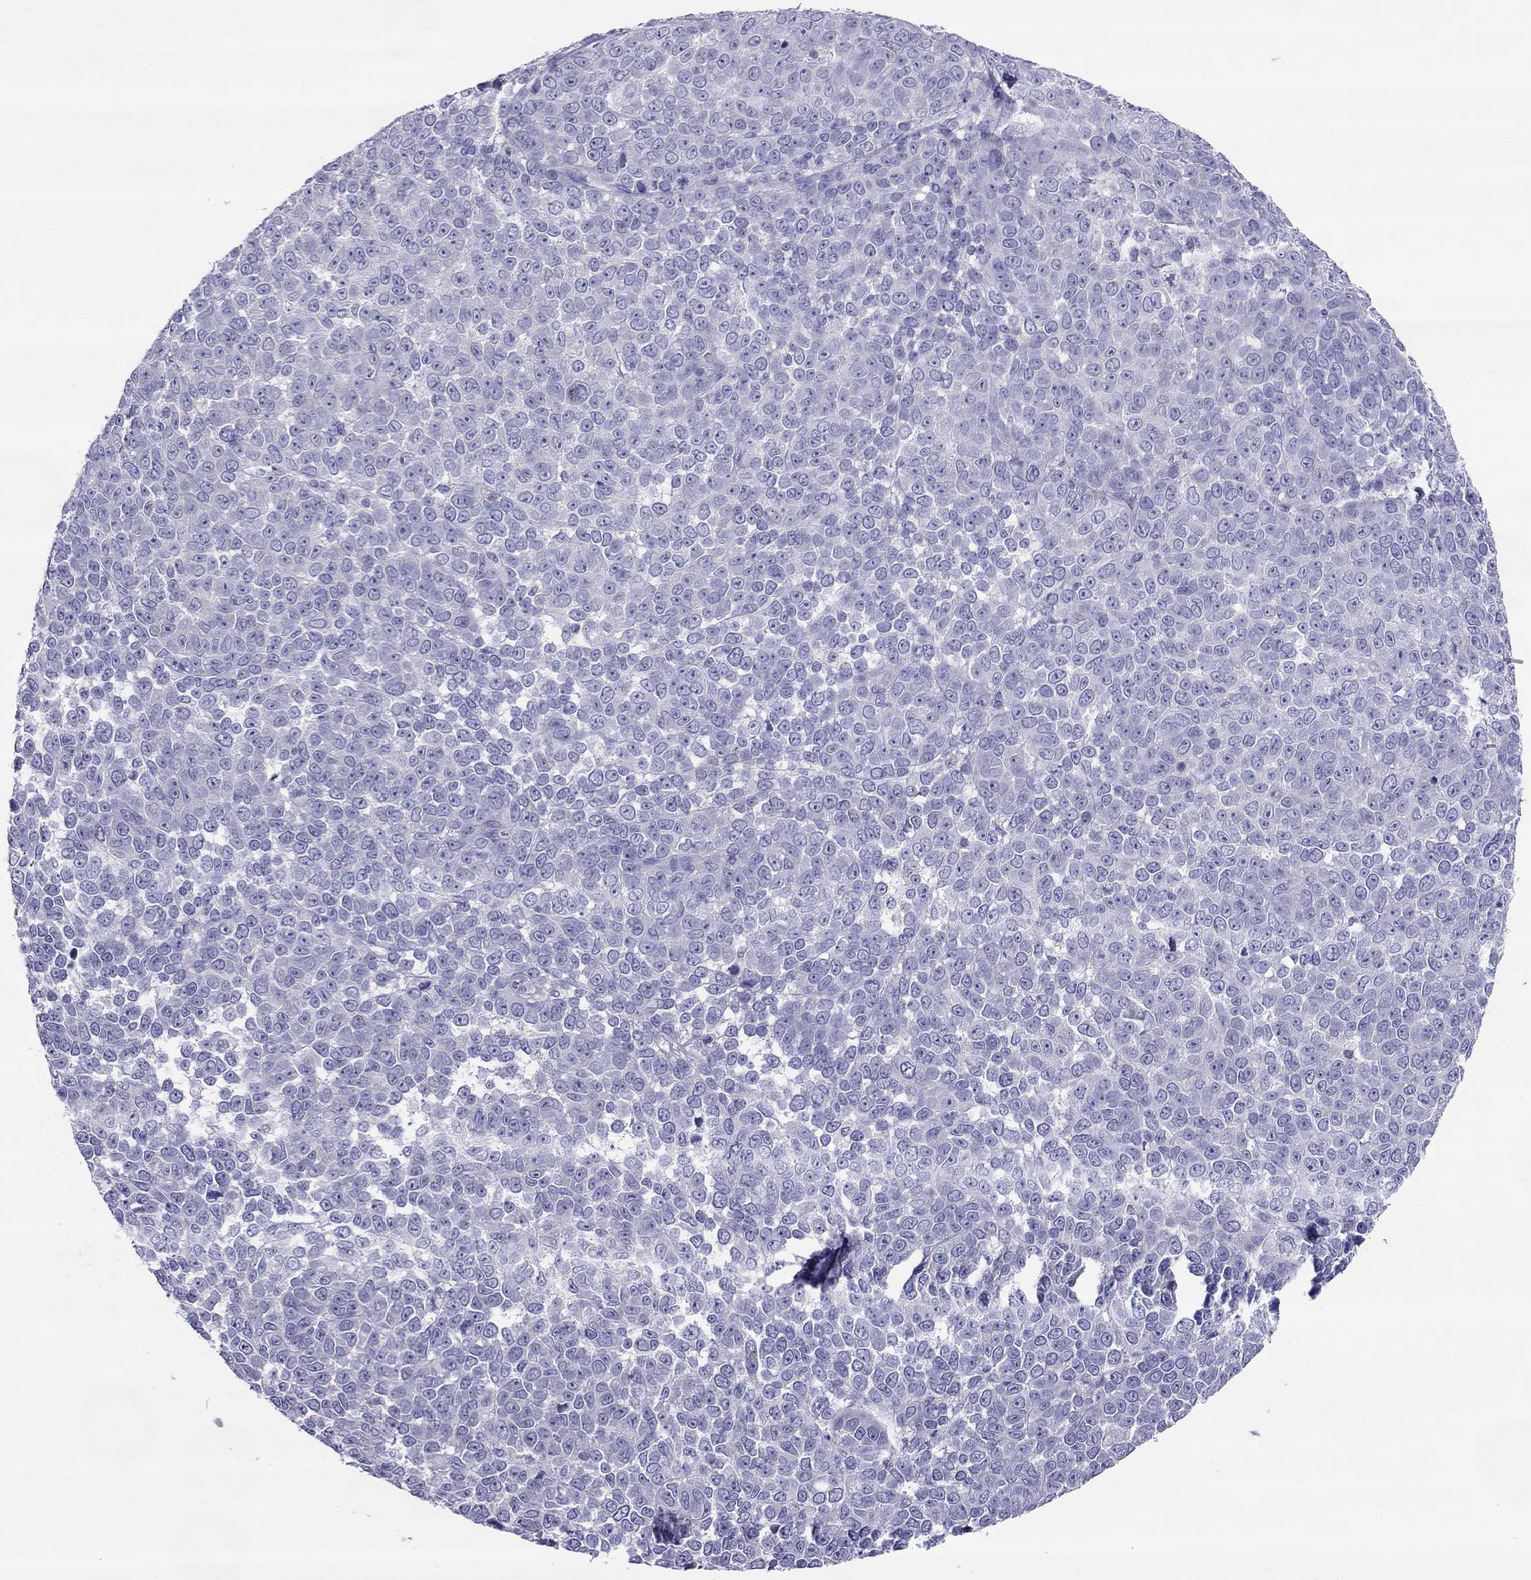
{"staining": {"intensity": "negative", "quantity": "none", "location": "none"}, "tissue": "melanoma", "cell_type": "Tumor cells", "image_type": "cancer", "snomed": [{"axis": "morphology", "description": "Malignant melanoma, NOS"}, {"axis": "topography", "description": "Skin"}], "caption": "Immunohistochemistry of melanoma demonstrates no expression in tumor cells. The staining was performed using DAB (3,3'-diaminobenzidine) to visualize the protein expression in brown, while the nuclei were stained in blue with hematoxylin (Magnification: 20x).", "gene": "MAEL", "patient": {"sex": "female", "age": 95}}